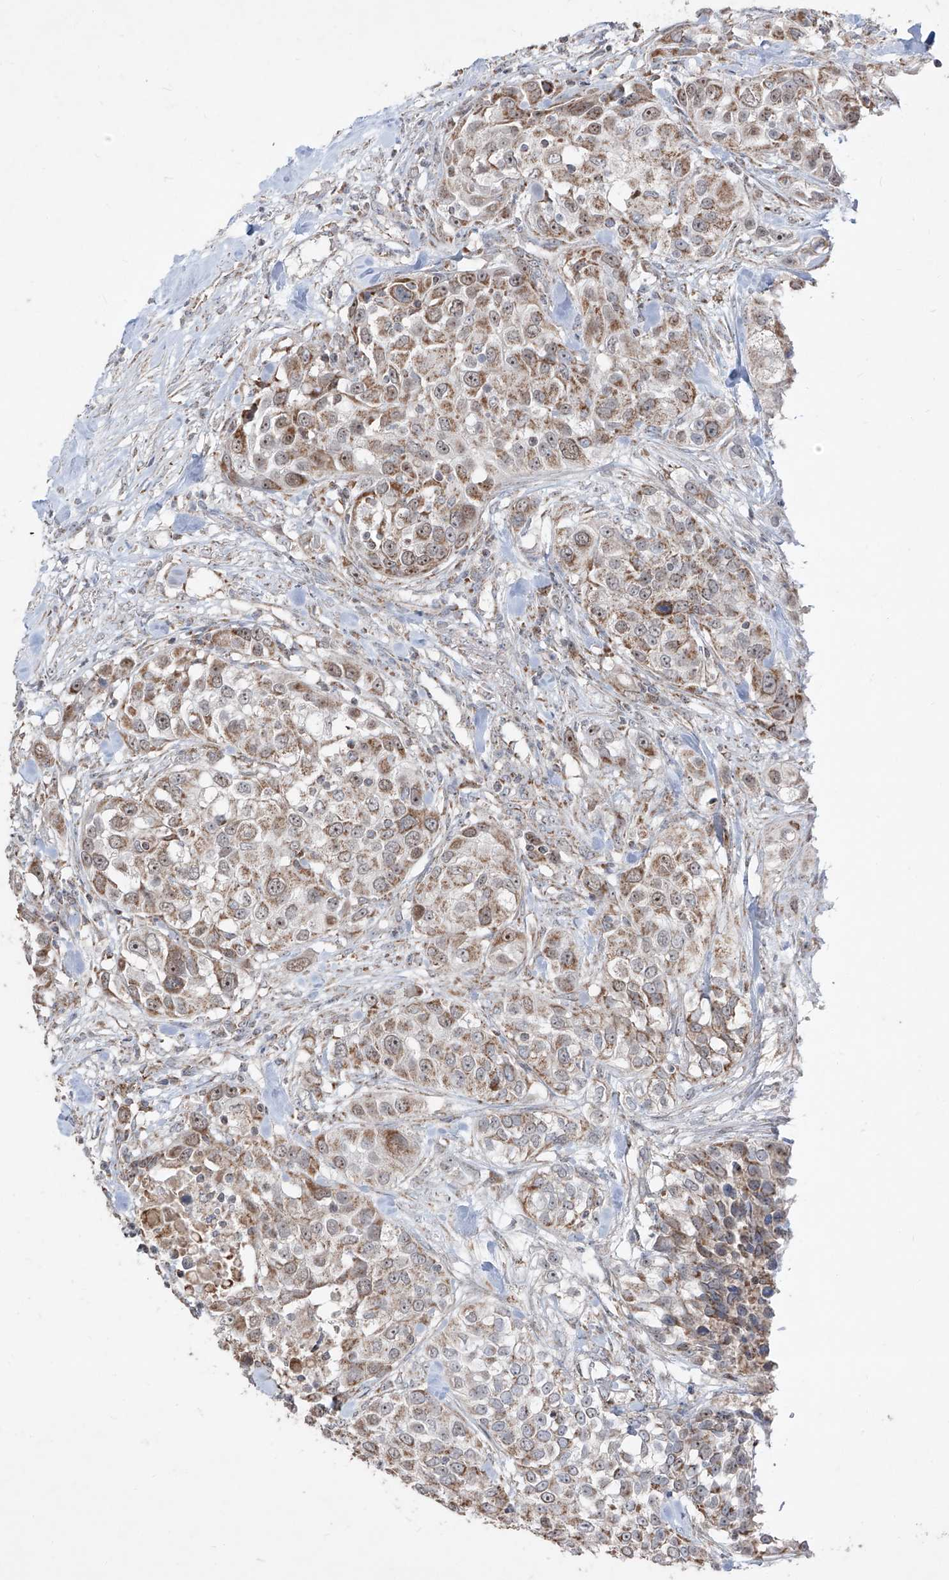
{"staining": {"intensity": "weak", "quantity": ">75%", "location": "cytoplasmic/membranous"}, "tissue": "urothelial cancer", "cell_type": "Tumor cells", "image_type": "cancer", "snomed": [{"axis": "morphology", "description": "Urothelial carcinoma, High grade"}, {"axis": "topography", "description": "Urinary bladder"}], "caption": "Approximately >75% of tumor cells in human urothelial cancer exhibit weak cytoplasmic/membranous protein positivity as visualized by brown immunohistochemical staining.", "gene": "NDUFB3", "patient": {"sex": "female", "age": 80}}